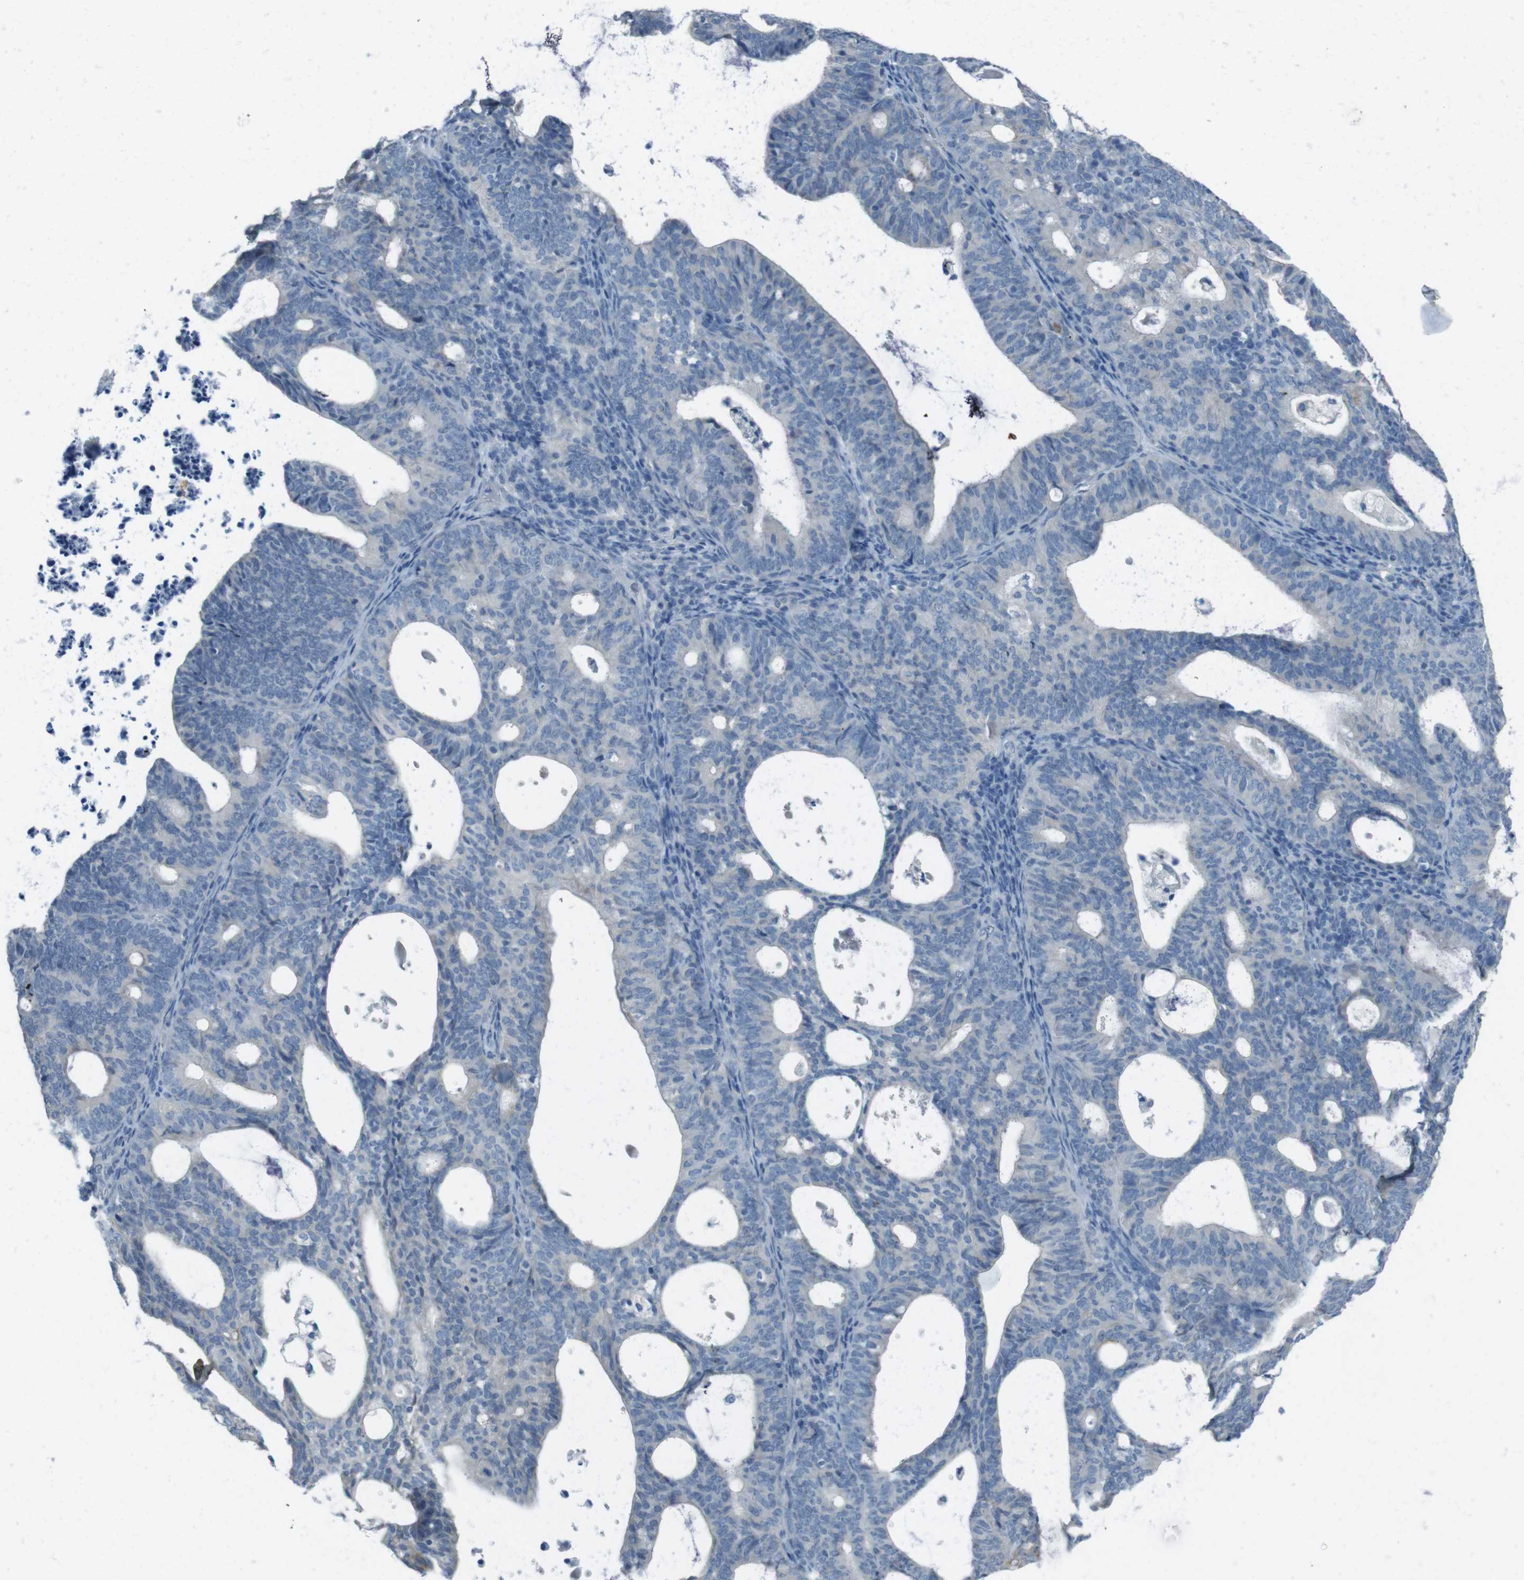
{"staining": {"intensity": "negative", "quantity": "none", "location": "none"}, "tissue": "endometrial cancer", "cell_type": "Tumor cells", "image_type": "cancer", "snomed": [{"axis": "morphology", "description": "Adenocarcinoma, NOS"}, {"axis": "topography", "description": "Uterus"}], "caption": "Immunohistochemistry histopathology image of neoplastic tissue: human endometrial cancer (adenocarcinoma) stained with DAB (3,3'-diaminobenzidine) demonstrates no significant protein expression in tumor cells. (DAB (3,3'-diaminobenzidine) immunohistochemistry (IHC) with hematoxylin counter stain).", "gene": "ENTPD7", "patient": {"sex": "female", "age": 83}}